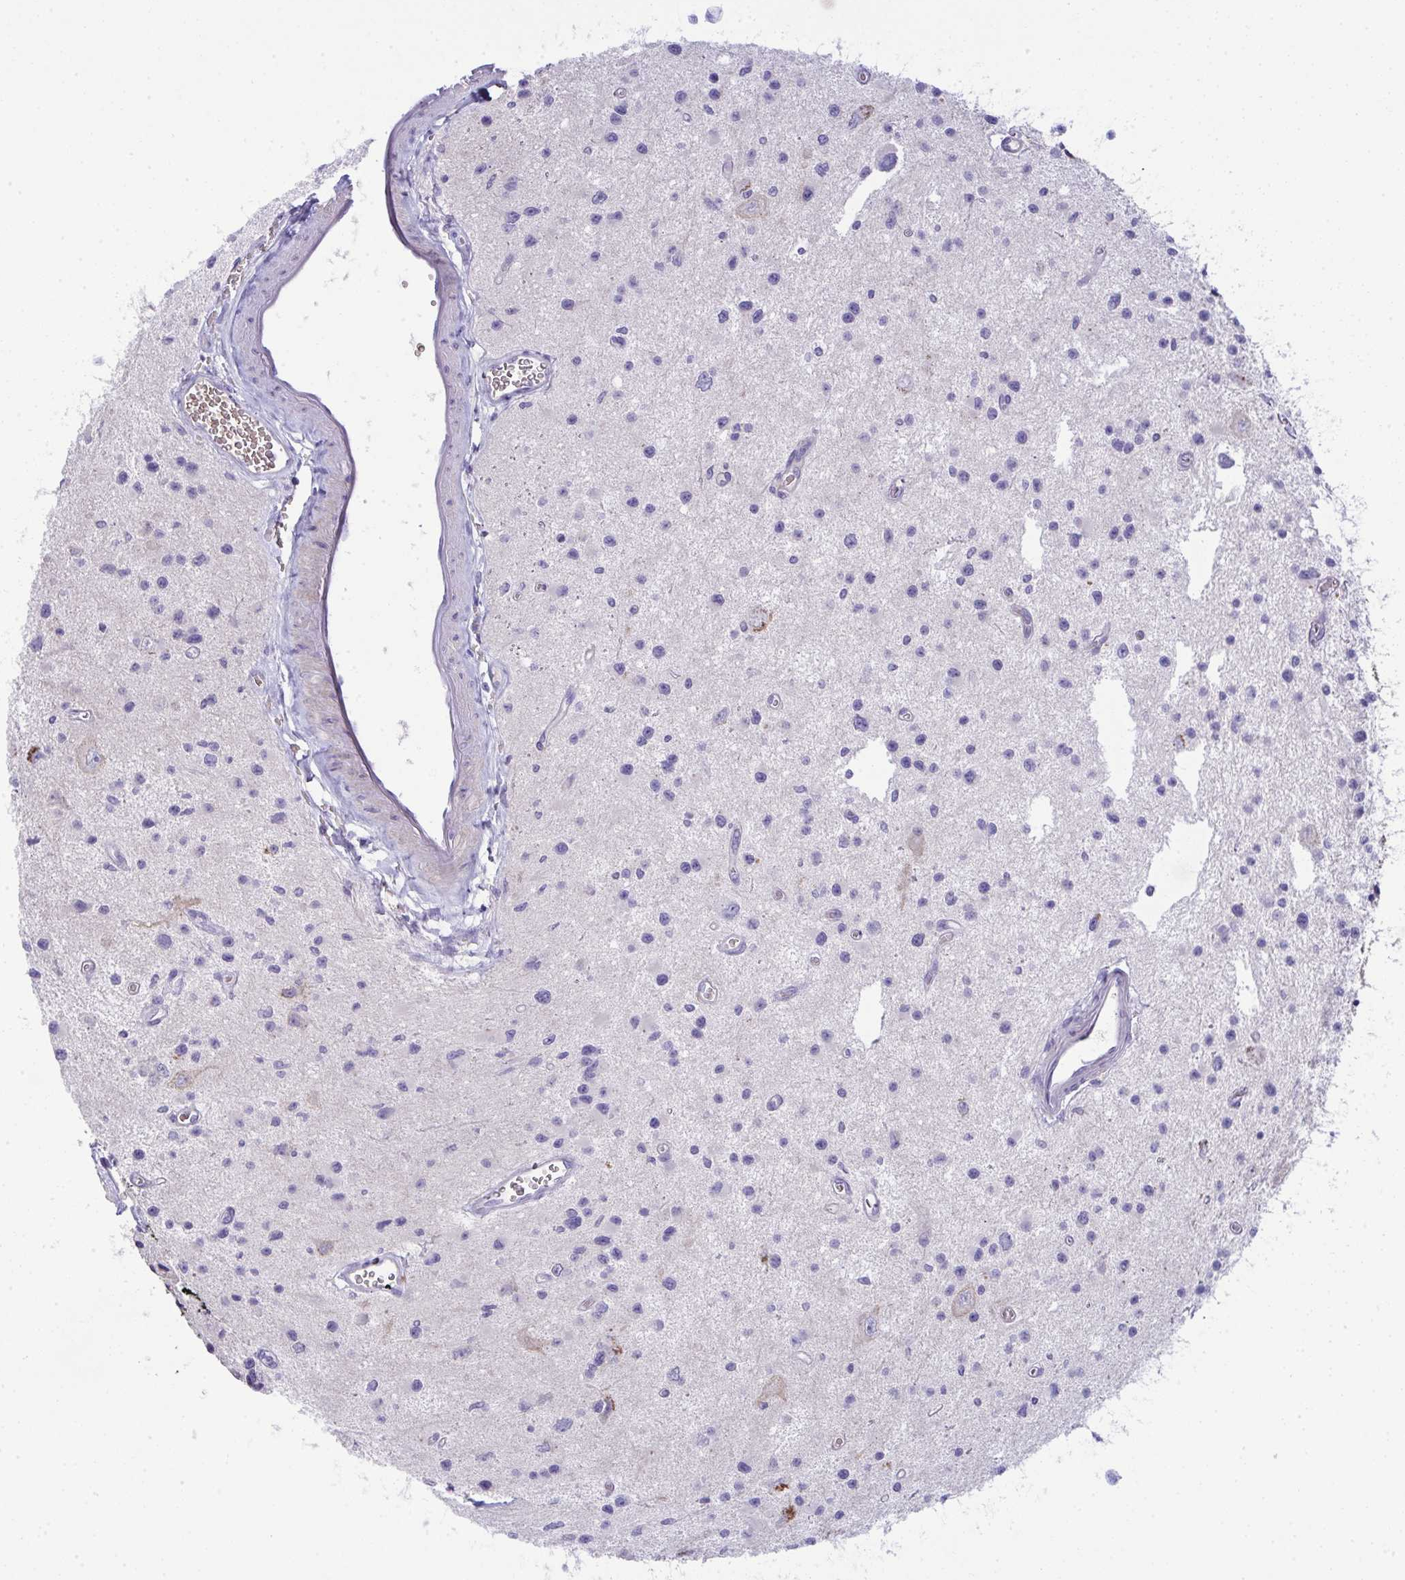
{"staining": {"intensity": "negative", "quantity": "none", "location": "none"}, "tissue": "glioma", "cell_type": "Tumor cells", "image_type": "cancer", "snomed": [{"axis": "morphology", "description": "Glioma, malignant, Low grade"}, {"axis": "topography", "description": "Brain"}], "caption": "The IHC micrograph has no significant expression in tumor cells of low-grade glioma (malignant) tissue.", "gene": "SPTB", "patient": {"sex": "male", "age": 43}}